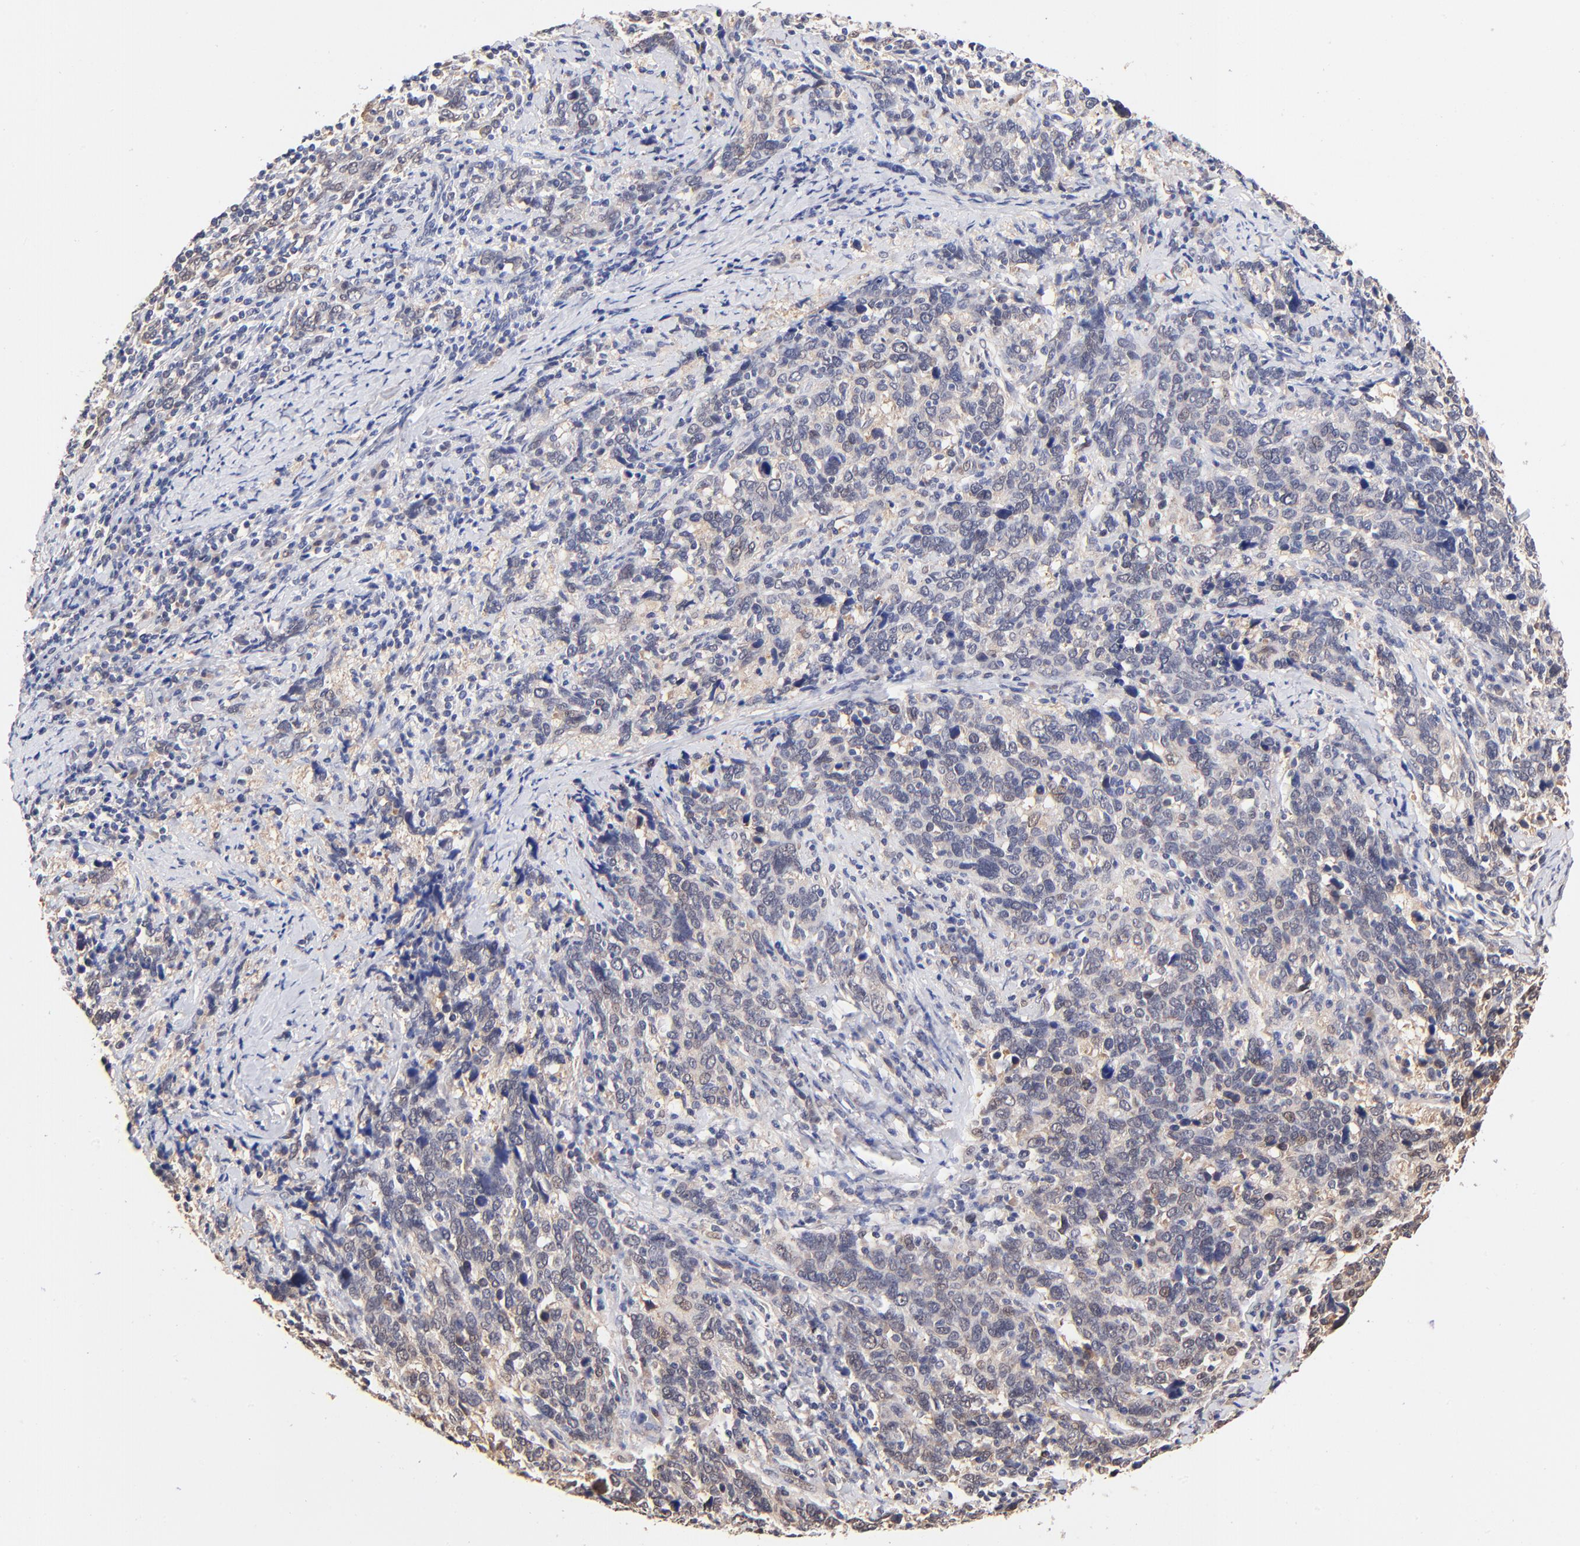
{"staining": {"intensity": "negative", "quantity": "none", "location": "none"}, "tissue": "cervical cancer", "cell_type": "Tumor cells", "image_type": "cancer", "snomed": [{"axis": "morphology", "description": "Squamous cell carcinoma, NOS"}, {"axis": "topography", "description": "Cervix"}], "caption": "A high-resolution photomicrograph shows immunohistochemistry (IHC) staining of cervical cancer, which demonstrates no significant positivity in tumor cells.", "gene": "TXNL1", "patient": {"sex": "female", "age": 41}}